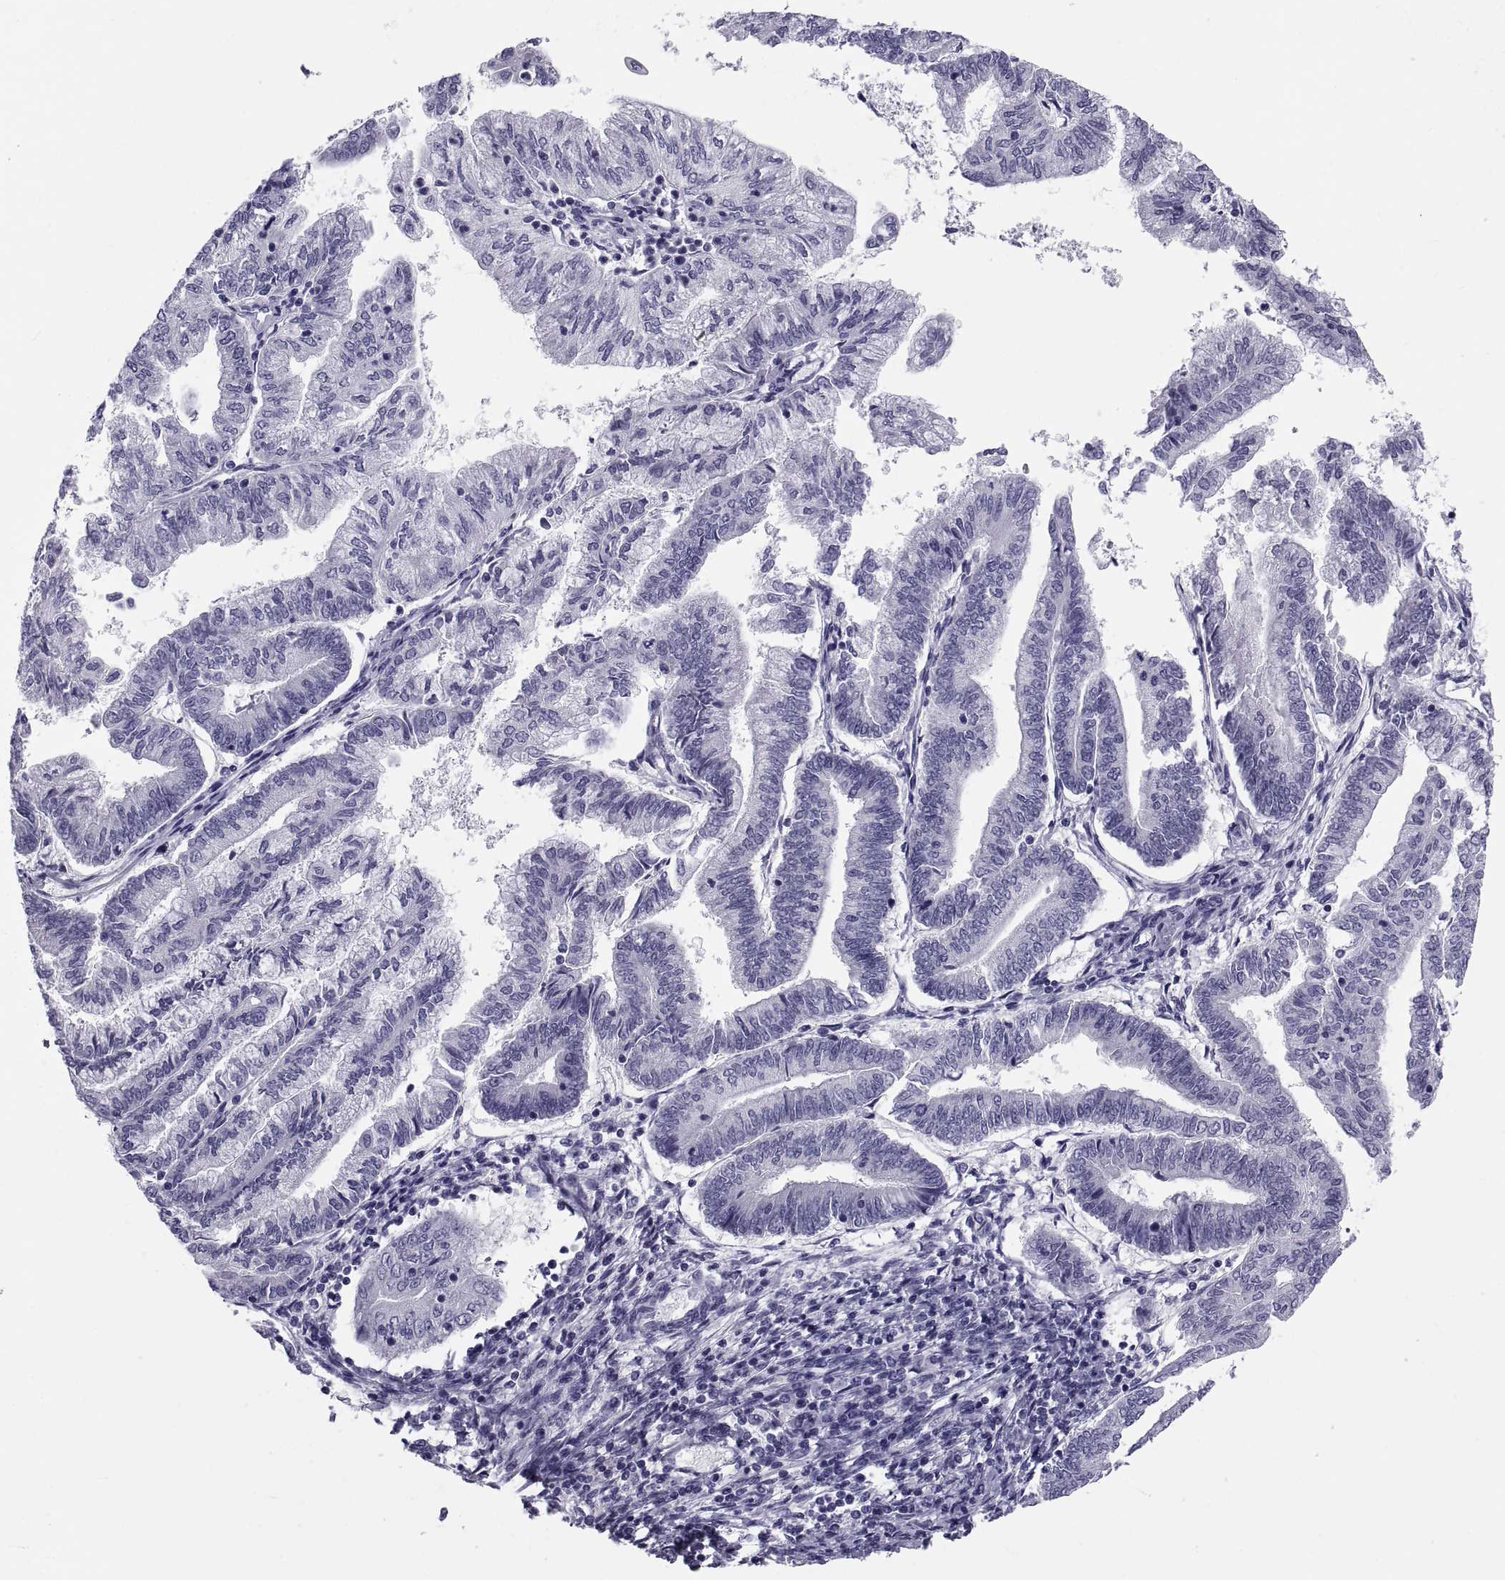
{"staining": {"intensity": "negative", "quantity": "none", "location": "none"}, "tissue": "endometrial cancer", "cell_type": "Tumor cells", "image_type": "cancer", "snomed": [{"axis": "morphology", "description": "Adenocarcinoma, NOS"}, {"axis": "topography", "description": "Endometrium"}], "caption": "Tumor cells show no significant protein positivity in endometrial cancer.", "gene": "DEFB129", "patient": {"sex": "female", "age": 55}}